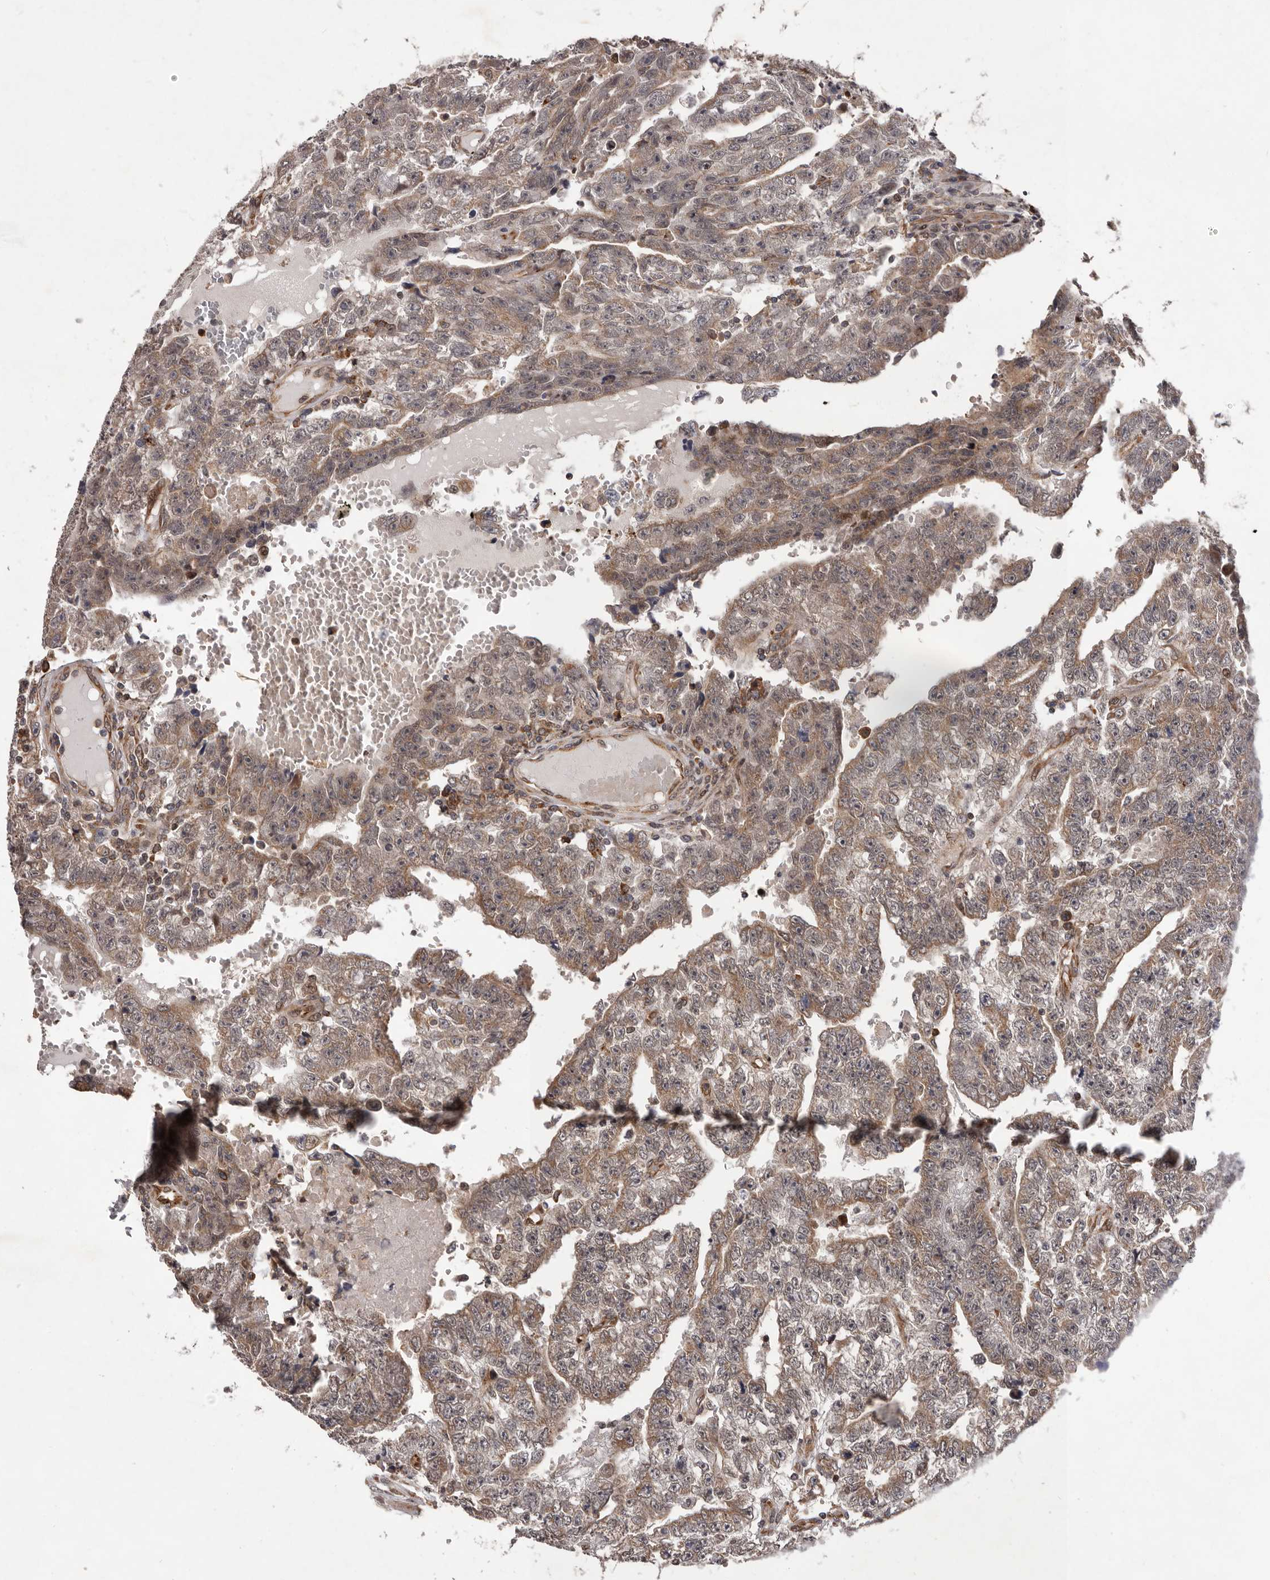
{"staining": {"intensity": "moderate", "quantity": "25%-75%", "location": "cytoplasmic/membranous"}, "tissue": "testis cancer", "cell_type": "Tumor cells", "image_type": "cancer", "snomed": [{"axis": "morphology", "description": "Carcinoma, Embryonal, NOS"}, {"axis": "topography", "description": "Testis"}], "caption": "The photomicrograph reveals a brown stain indicating the presence of a protein in the cytoplasmic/membranous of tumor cells in testis cancer.", "gene": "GADD45B", "patient": {"sex": "male", "age": 25}}